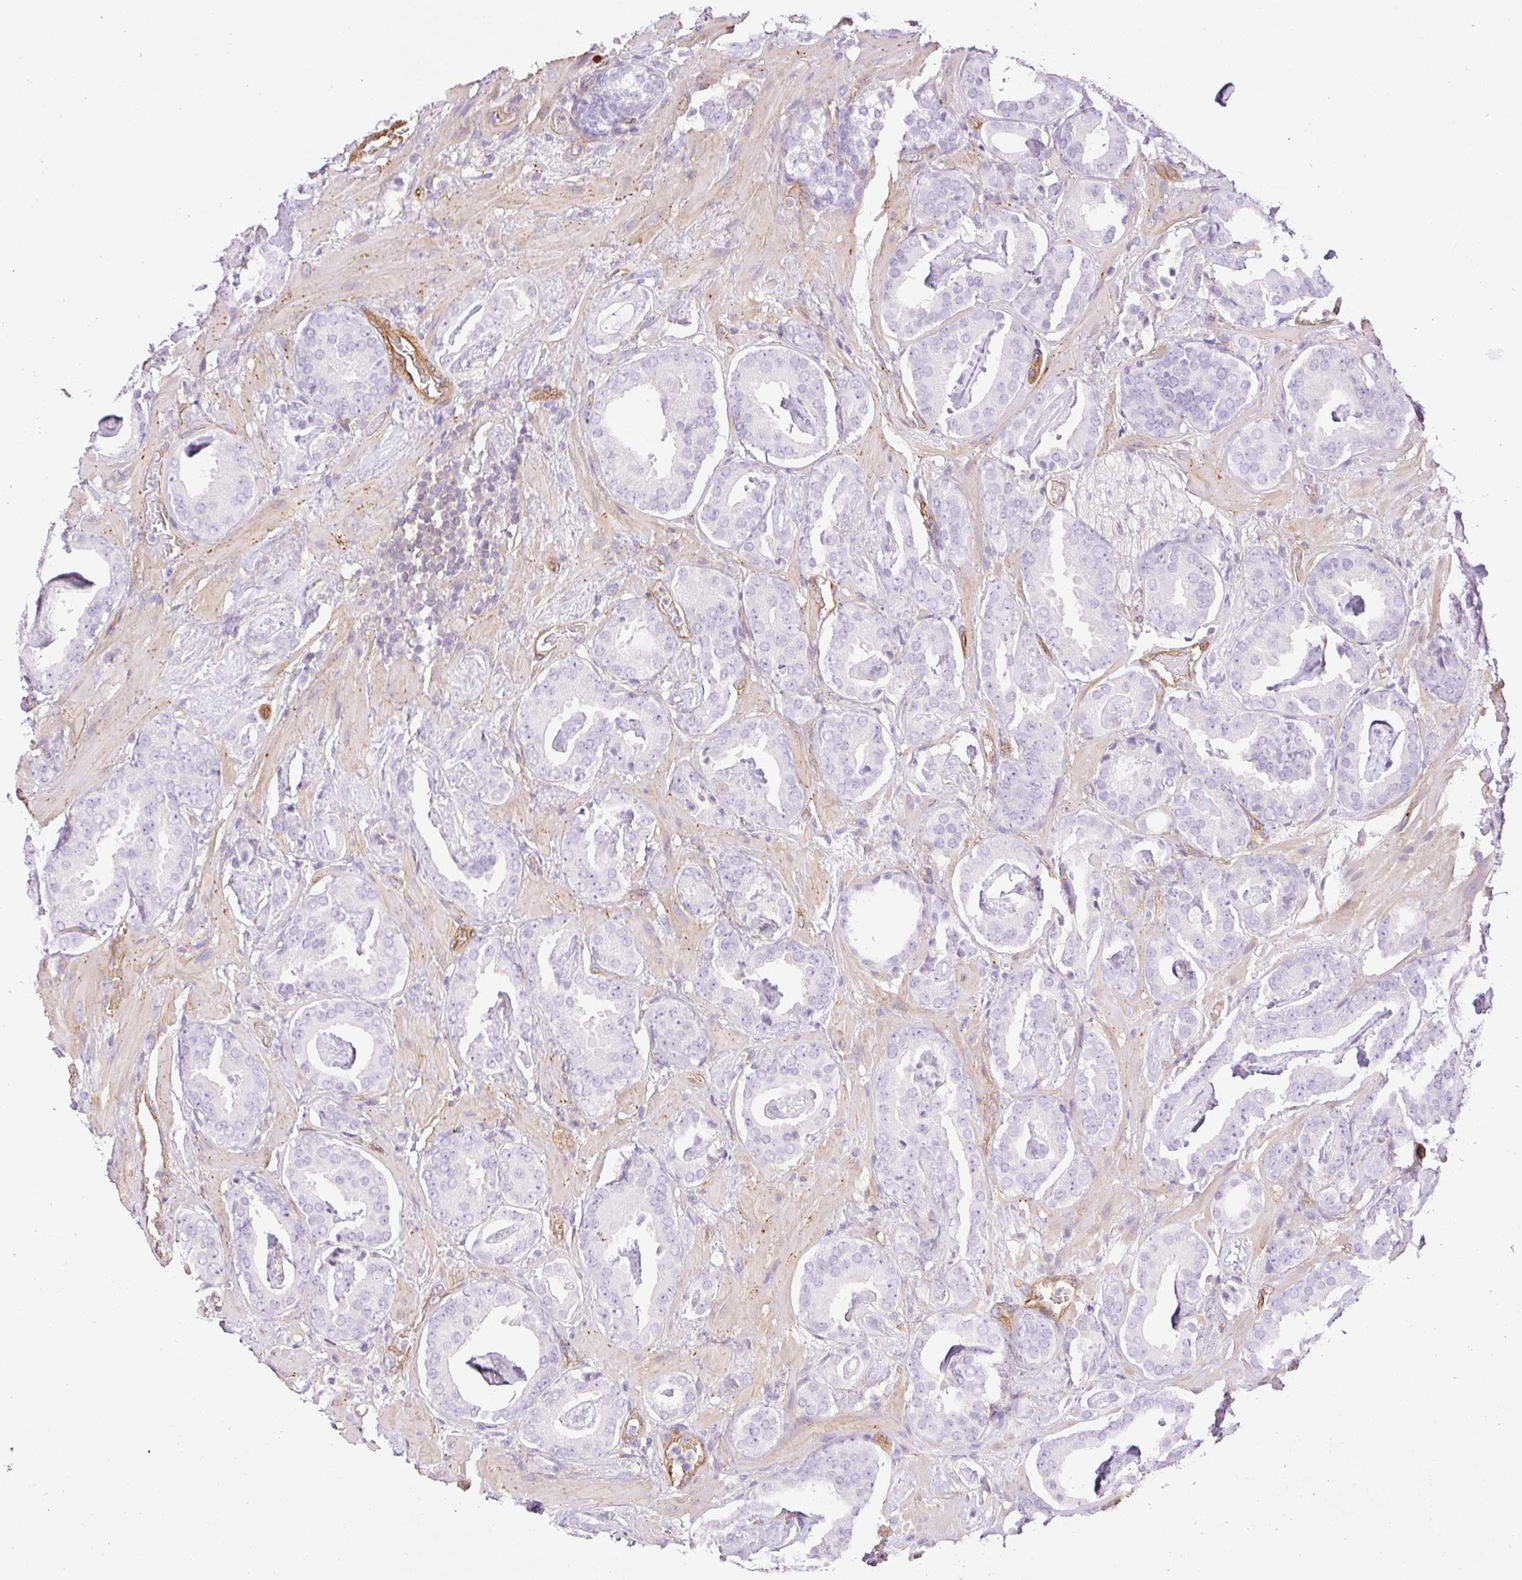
{"staining": {"intensity": "negative", "quantity": "none", "location": "none"}, "tissue": "prostate cancer", "cell_type": "Tumor cells", "image_type": "cancer", "snomed": [{"axis": "morphology", "description": "Adenocarcinoma, Low grade"}, {"axis": "topography", "description": "Prostate"}], "caption": "A high-resolution image shows IHC staining of prostate cancer, which demonstrates no significant positivity in tumor cells.", "gene": "EHD3", "patient": {"sex": "male", "age": 62}}